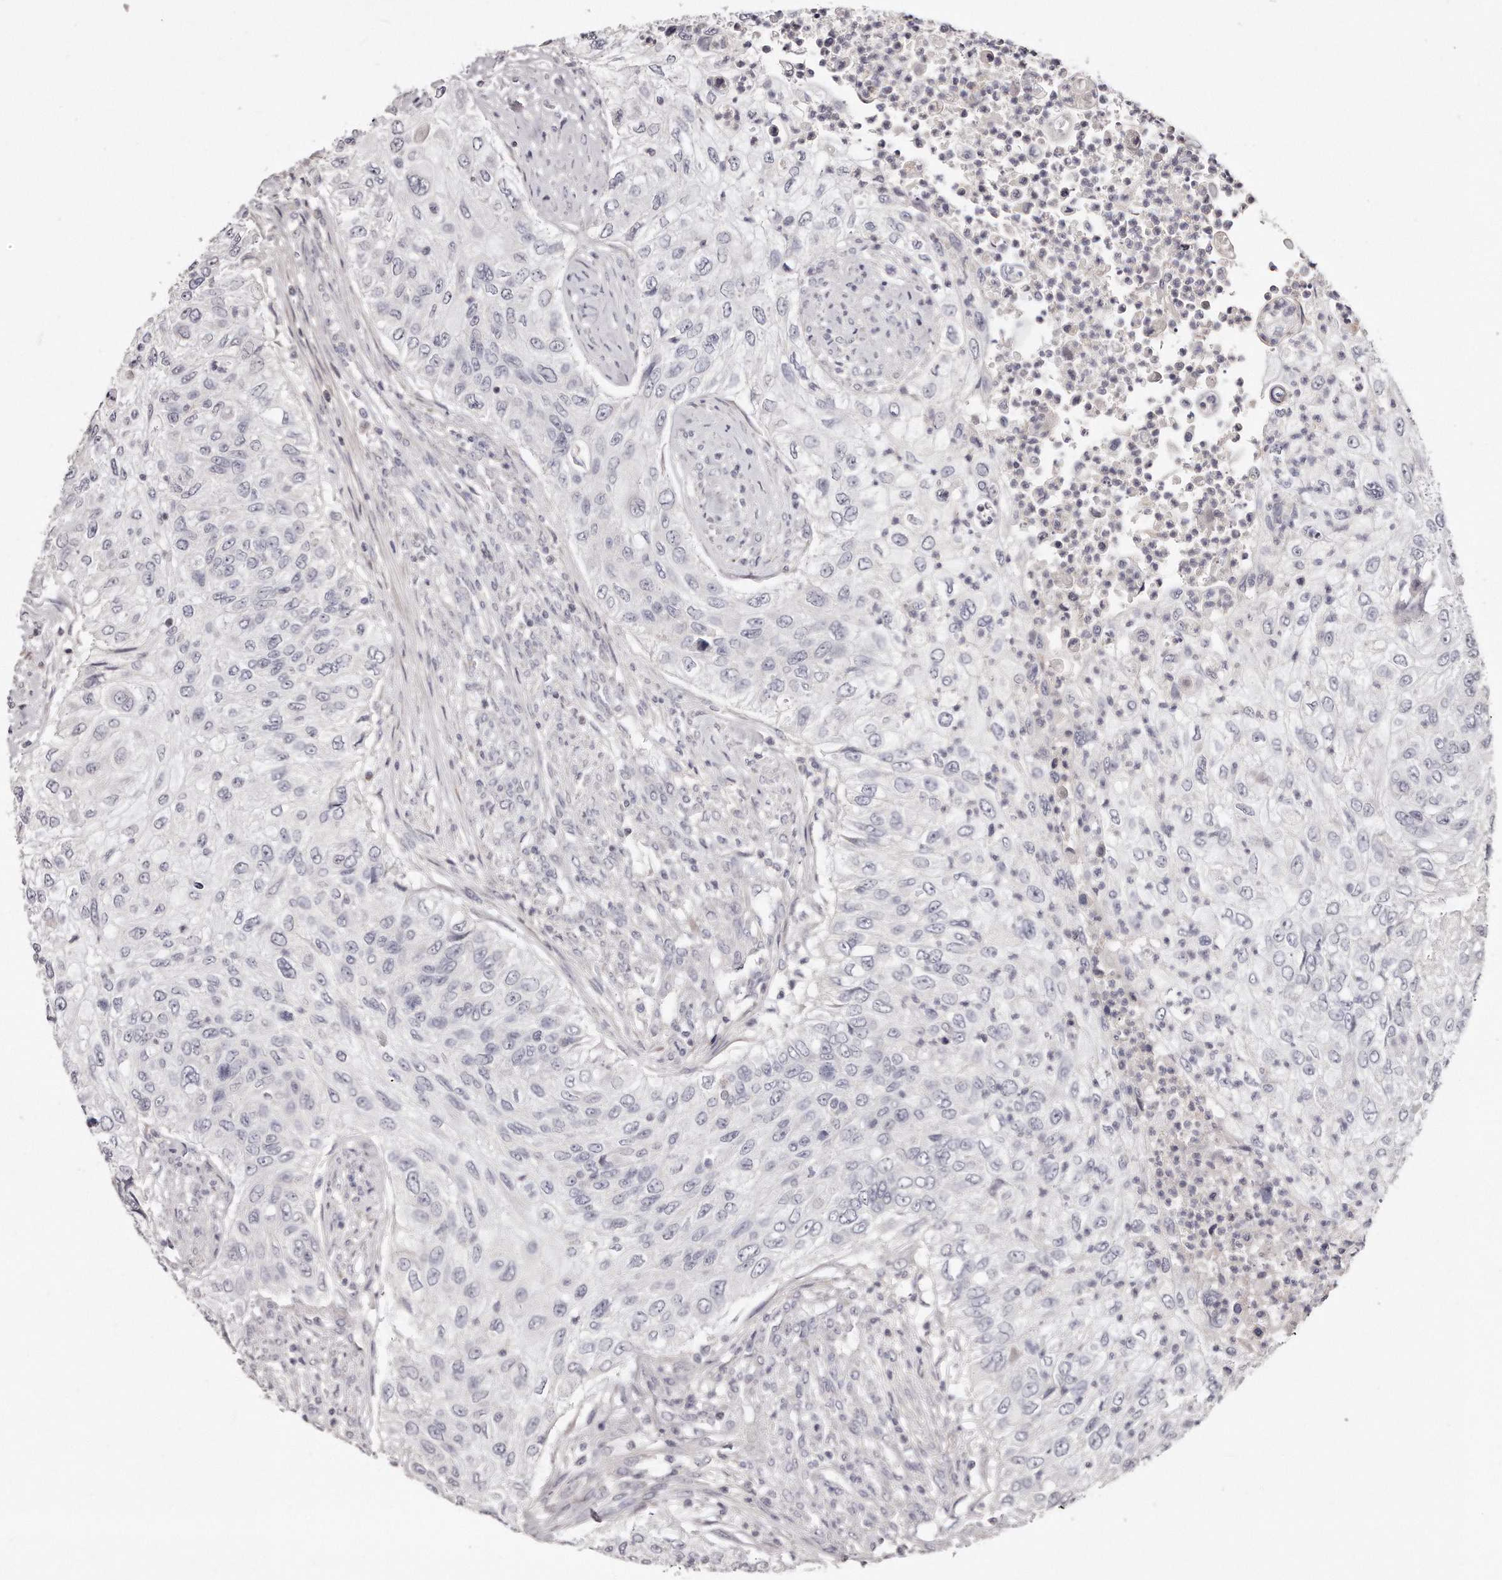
{"staining": {"intensity": "negative", "quantity": "none", "location": "none"}, "tissue": "urothelial cancer", "cell_type": "Tumor cells", "image_type": "cancer", "snomed": [{"axis": "morphology", "description": "Urothelial carcinoma, High grade"}, {"axis": "topography", "description": "Urinary bladder"}], "caption": "There is no significant positivity in tumor cells of urothelial carcinoma (high-grade).", "gene": "TTLL4", "patient": {"sex": "female", "age": 60}}